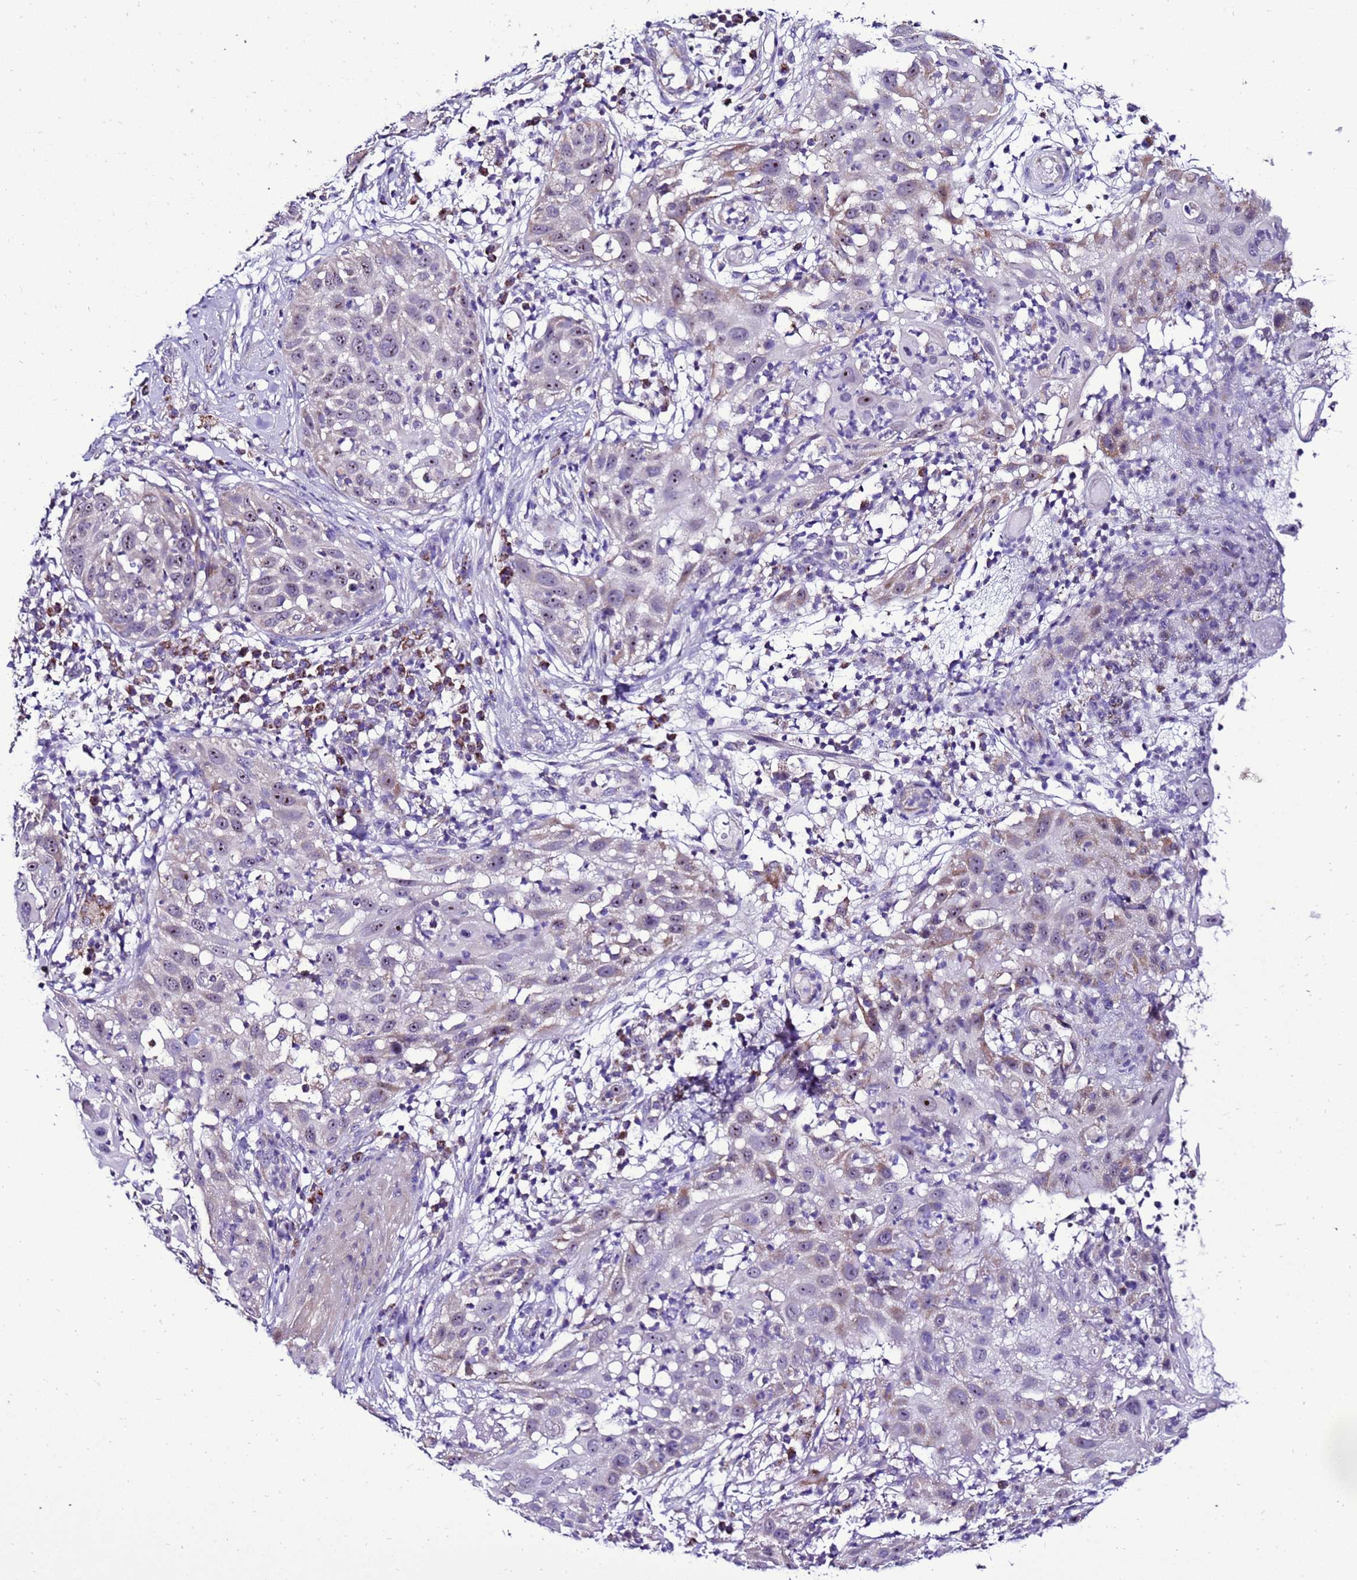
{"staining": {"intensity": "weak", "quantity": "<25%", "location": "cytoplasmic/membranous,nuclear"}, "tissue": "skin cancer", "cell_type": "Tumor cells", "image_type": "cancer", "snomed": [{"axis": "morphology", "description": "Squamous cell carcinoma, NOS"}, {"axis": "topography", "description": "Skin"}], "caption": "This photomicrograph is of skin squamous cell carcinoma stained with IHC to label a protein in brown with the nuclei are counter-stained blue. There is no expression in tumor cells.", "gene": "DPH6", "patient": {"sex": "female", "age": 44}}